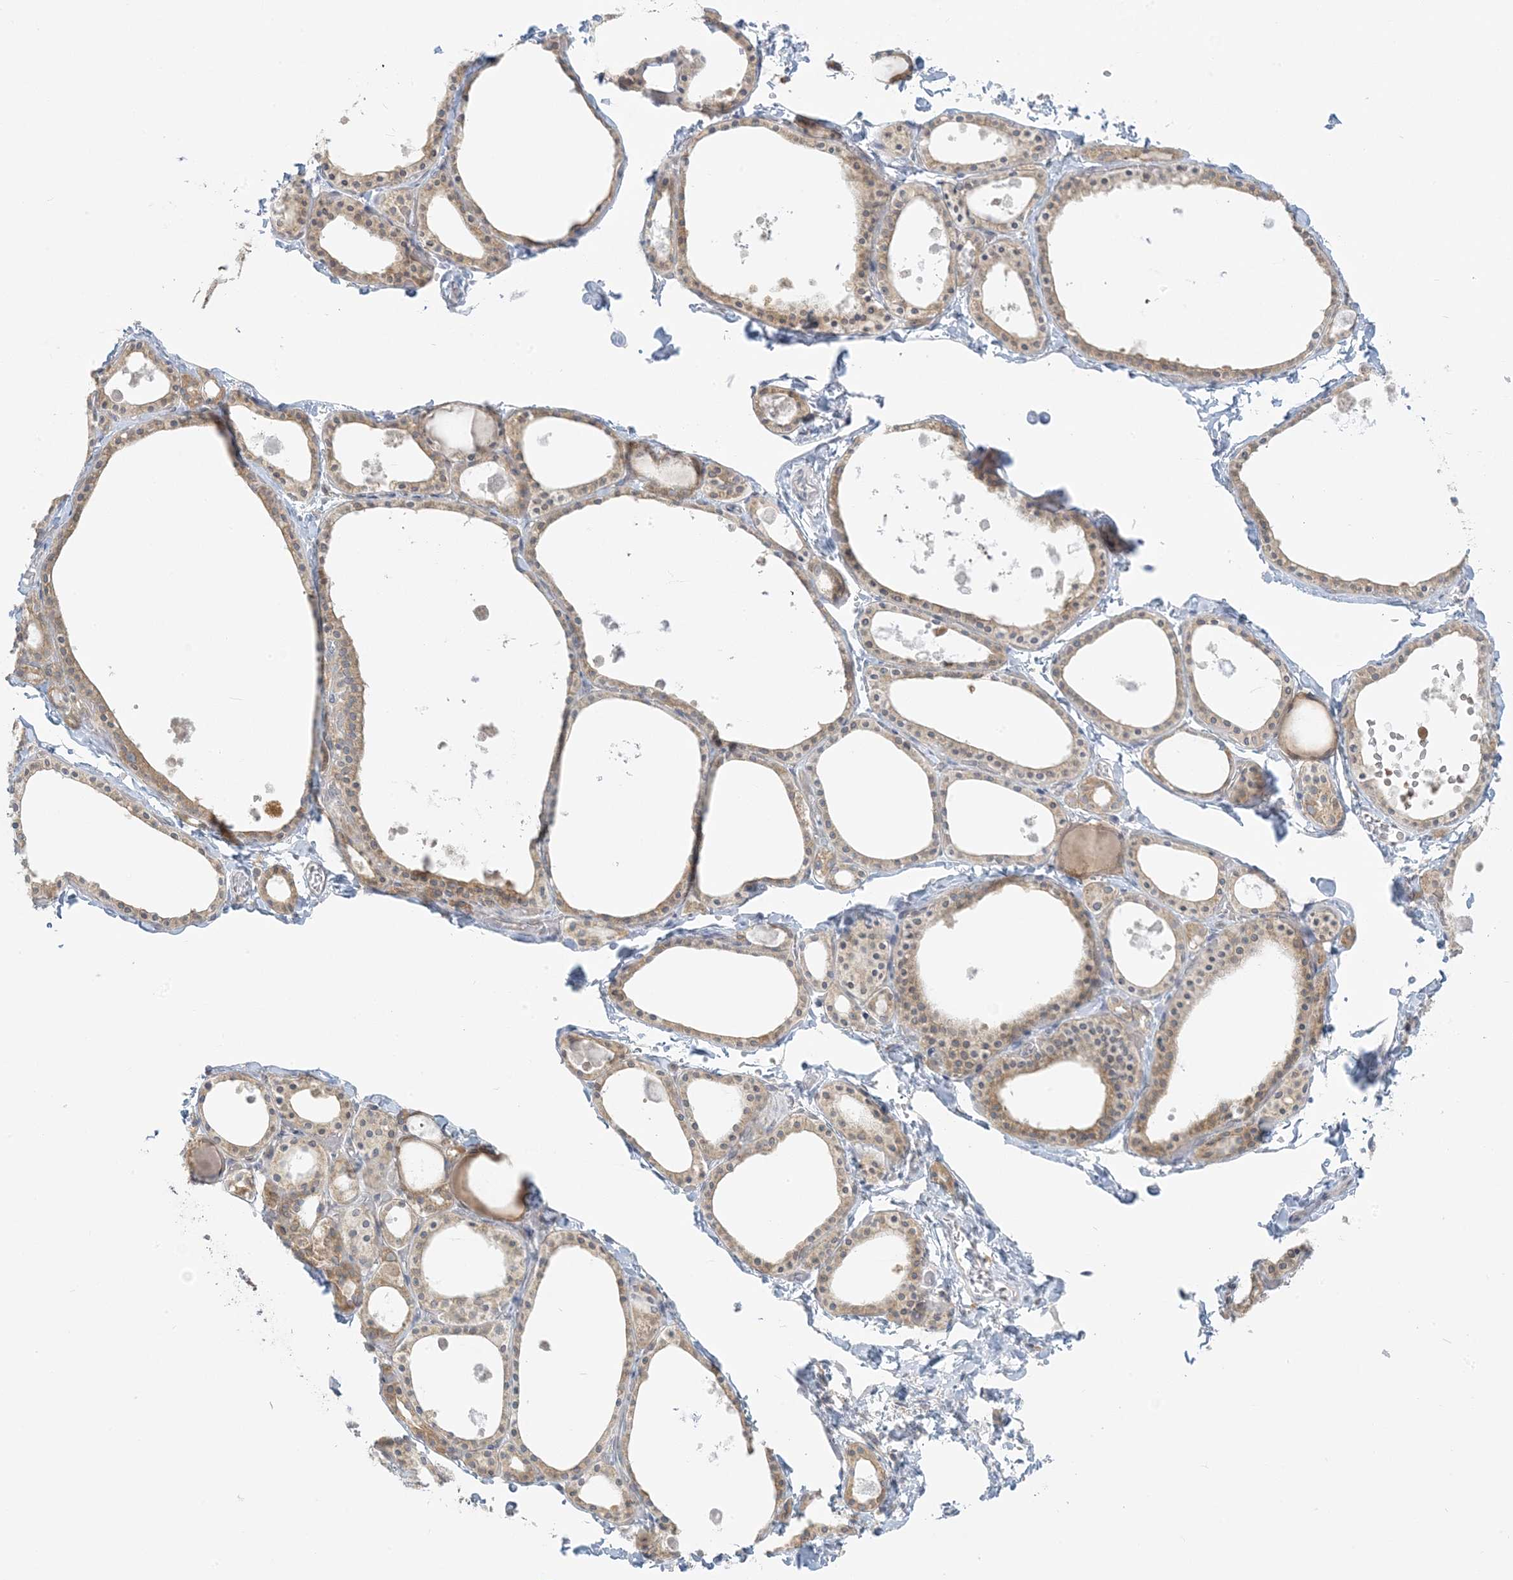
{"staining": {"intensity": "moderate", "quantity": ">75%", "location": "cytoplasmic/membranous"}, "tissue": "thyroid gland", "cell_type": "Glandular cells", "image_type": "normal", "snomed": [{"axis": "morphology", "description": "Normal tissue, NOS"}, {"axis": "topography", "description": "Thyroid gland"}], "caption": "The photomicrograph displays a brown stain indicating the presence of a protein in the cytoplasmic/membranous of glandular cells in thyroid gland.", "gene": "EEFSEC", "patient": {"sex": "male", "age": 56}}